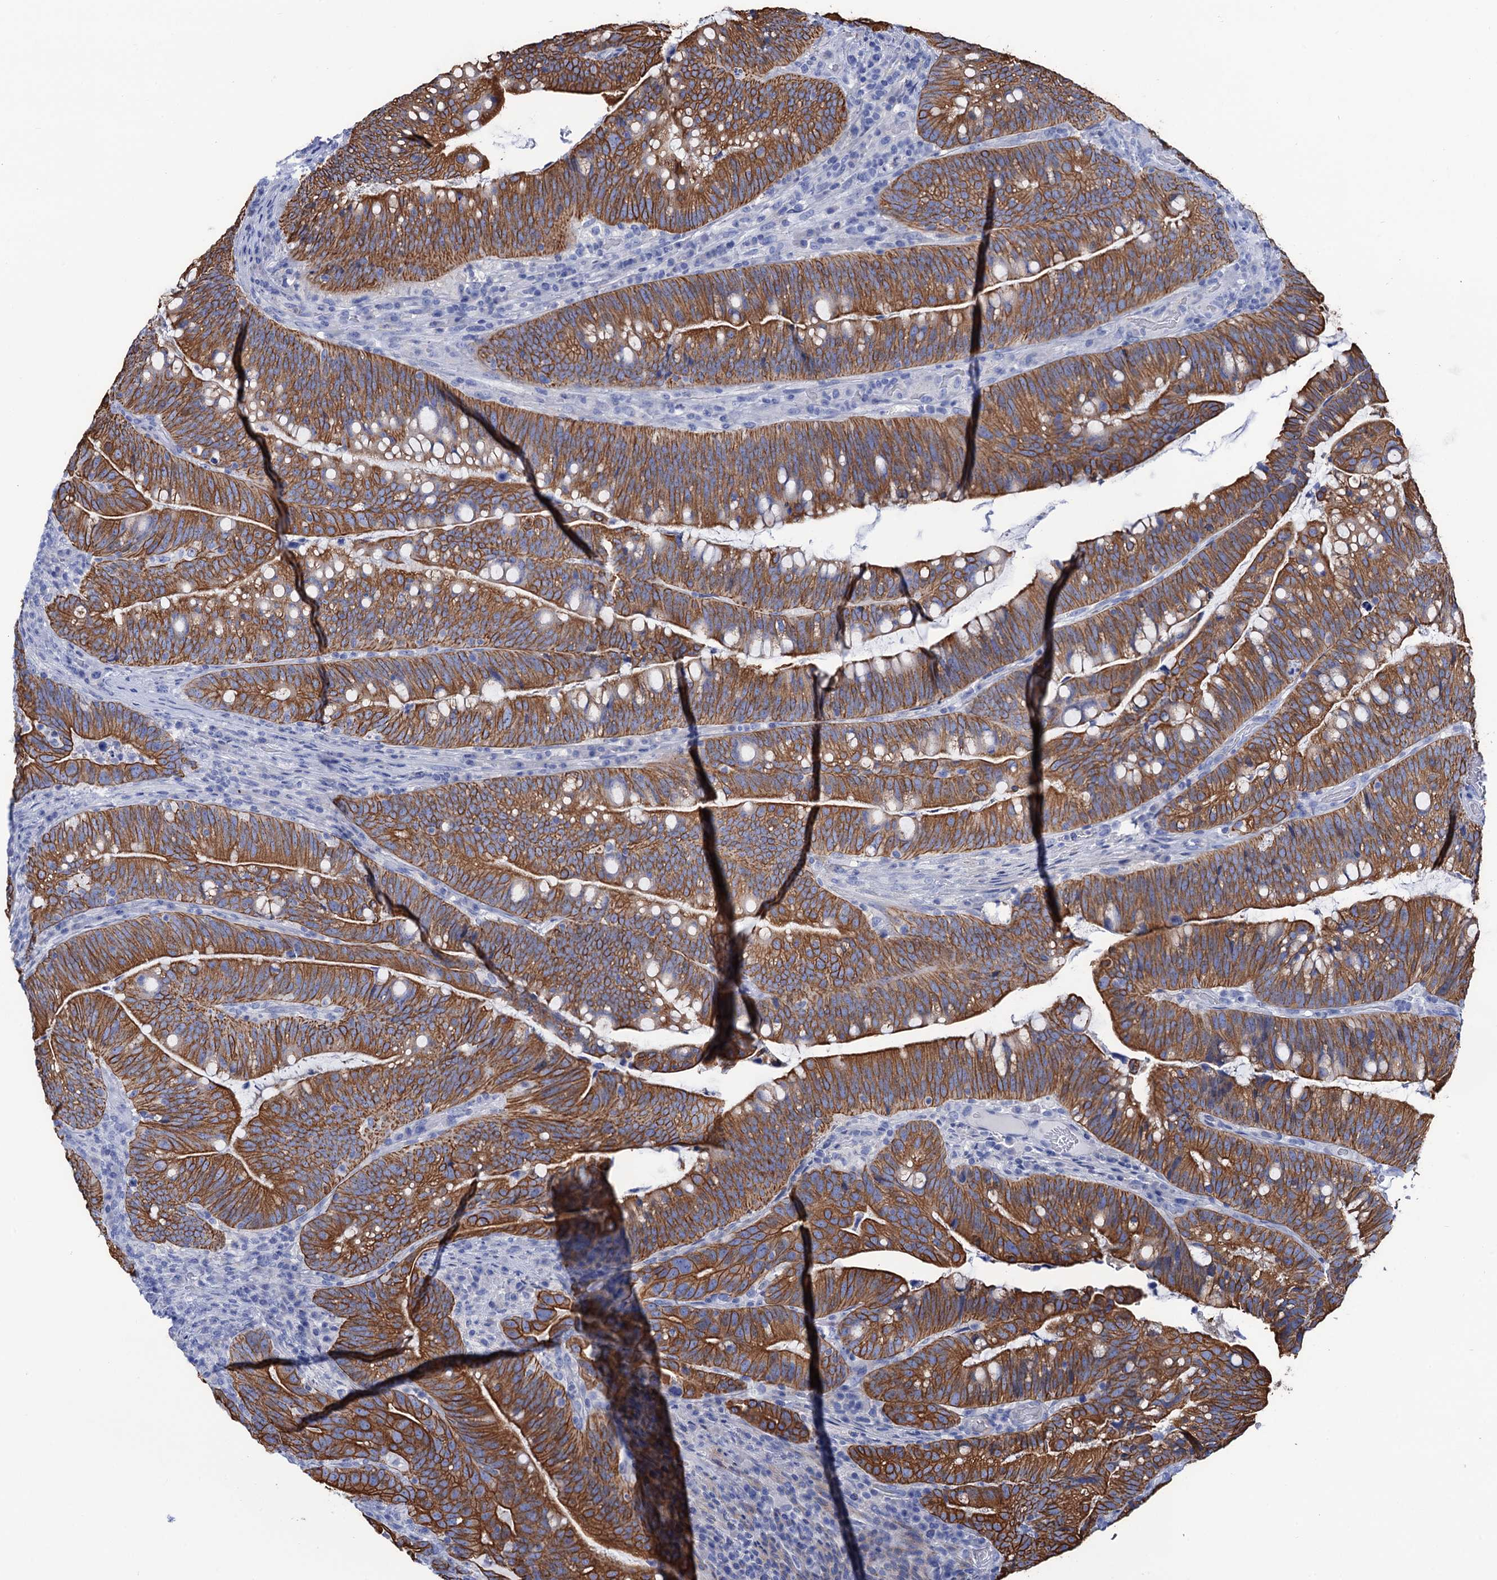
{"staining": {"intensity": "strong", "quantity": ">75%", "location": "cytoplasmic/membranous"}, "tissue": "colorectal cancer", "cell_type": "Tumor cells", "image_type": "cancer", "snomed": [{"axis": "morphology", "description": "Adenocarcinoma, NOS"}, {"axis": "topography", "description": "Colon"}], "caption": "High-power microscopy captured an IHC micrograph of colorectal cancer (adenocarcinoma), revealing strong cytoplasmic/membranous staining in approximately >75% of tumor cells.", "gene": "RAB3IP", "patient": {"sex": "female", "age": 66}}